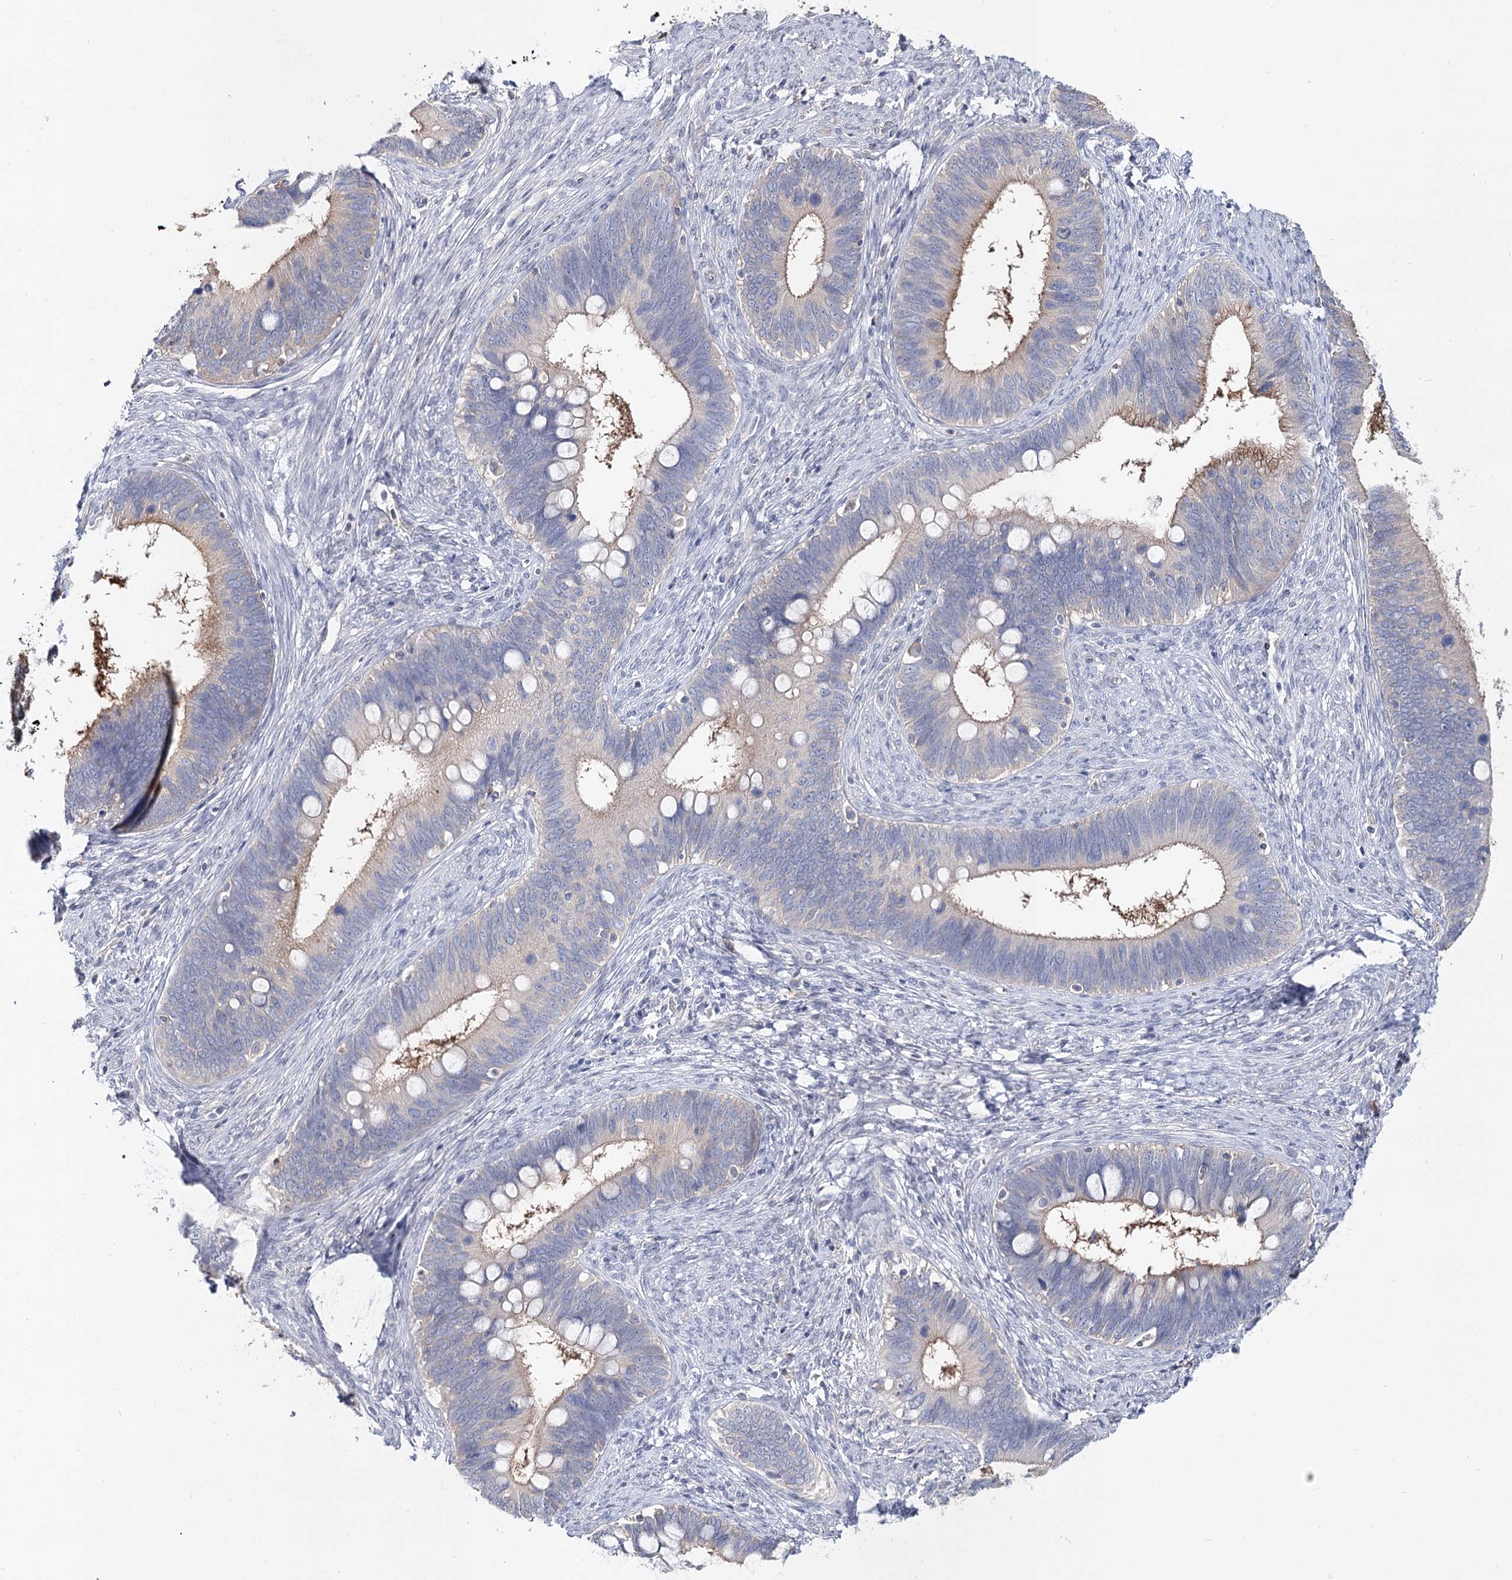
{"staining": {"intensity": "negative", "quantity": "none", "location": "none"}, "tissue": "cervical cancer", "cell_type": "Tumor cells", "image_type": "cancer", "snomed": [{"axis": "morphology", "description": "Adenocarcinoma, NOS"}, {"axis": "topography", "description": "Cervix"}], "caption": "A high-resolution photomicrograph shows IHC staining of cervical adenocarcinoma, which displays no significant staining in tumor cells. Brightfield microscopy of immunohistochemistry (IHC) stained with DAB (3,3'-diaminobenzidine) (brown) and hematoxylin (blue), captured at high magnification.", "gene": "UGP2", "patient": {"sex": "female", "age": 42}}